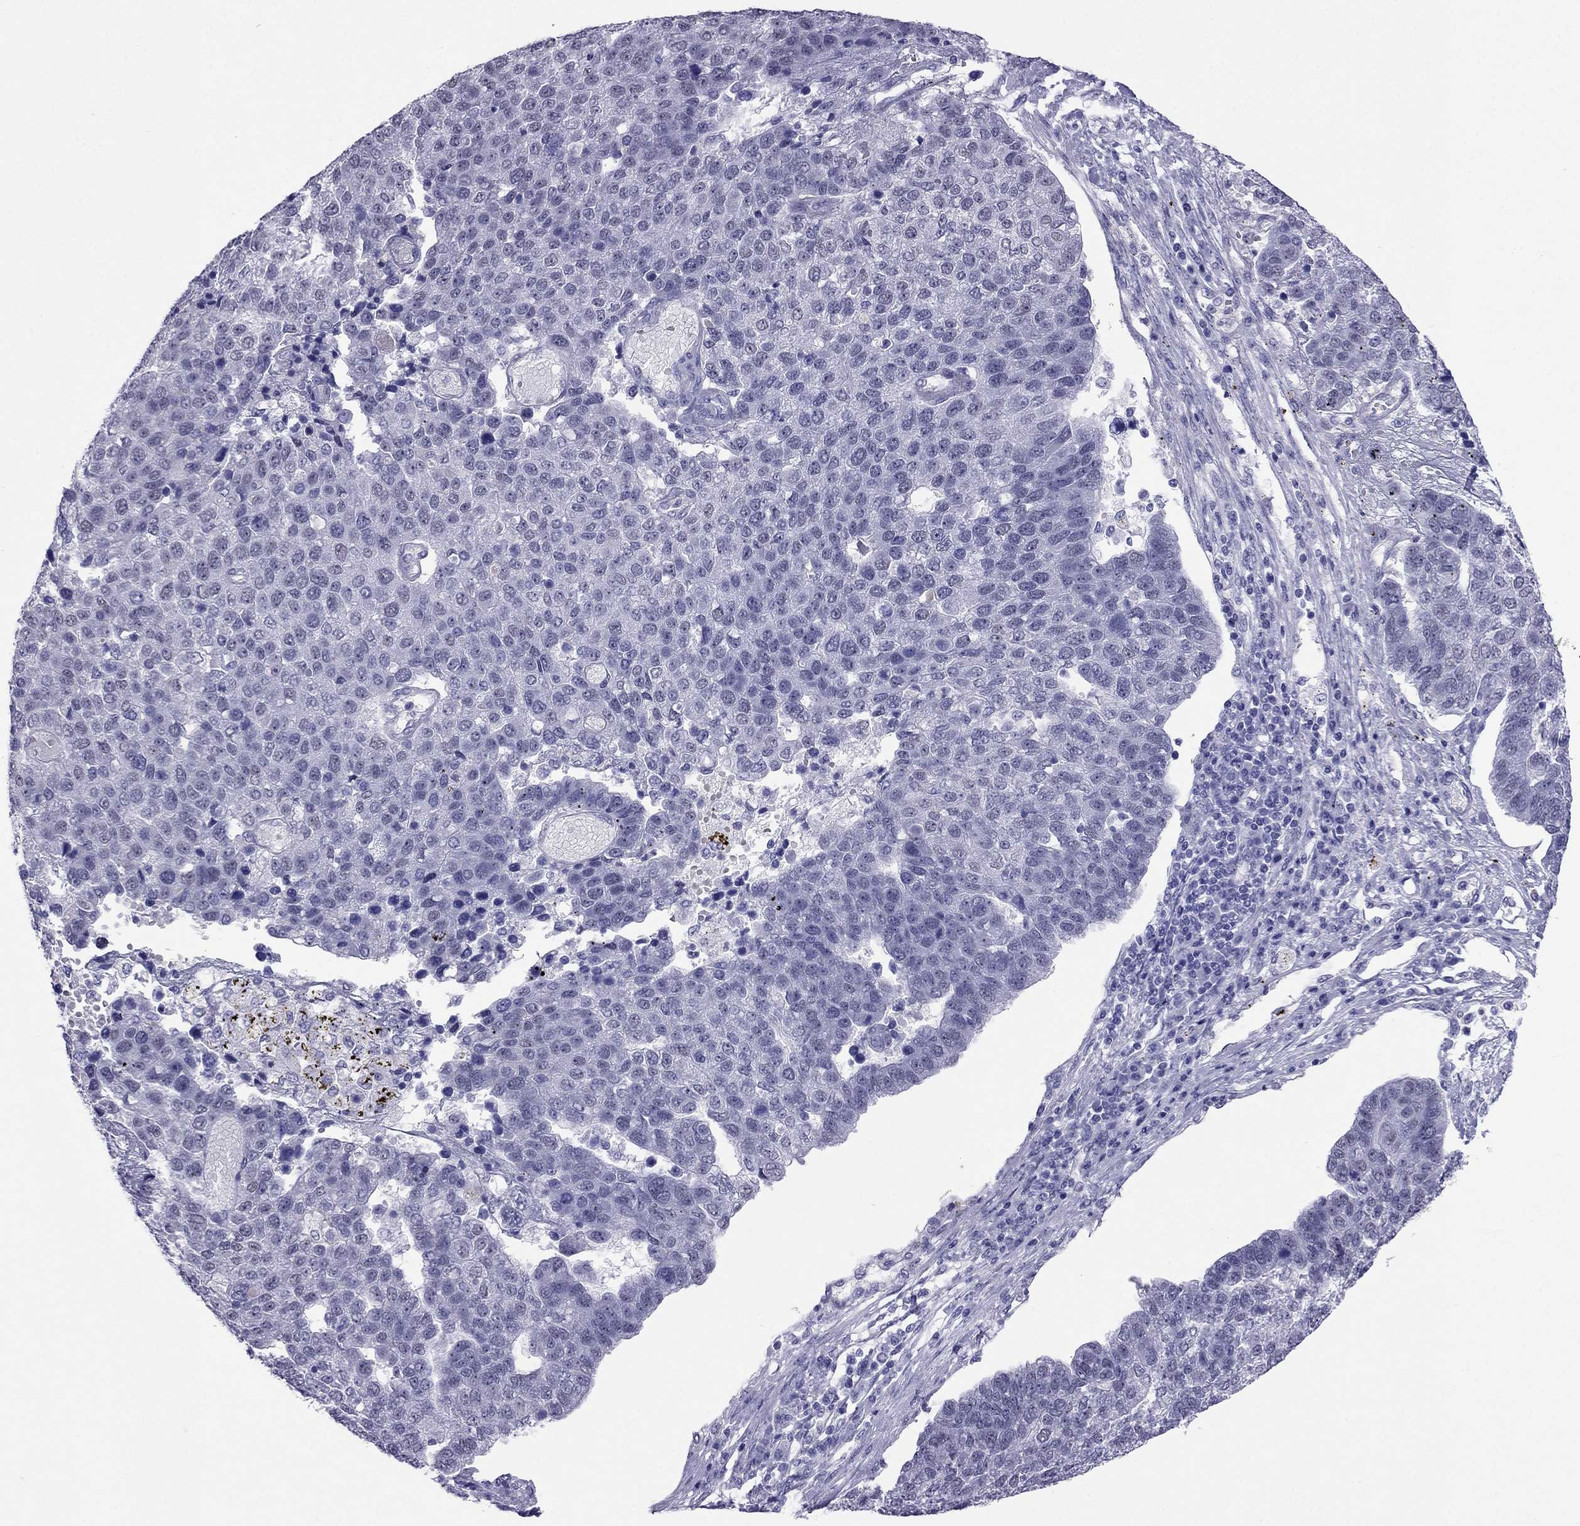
{"staining": {"intensity": "negative", "quantity": "none", "location": "none"}, "tissue": "pancreatic cancer", "cell_type": "Tumor cells", "image_type": "cancer", "snomed": [{"axis": "morphology", "description": "Adenocarcinoma, NOS"}, {"axis": "topography", "description": "Pancreas"}], "caption": "Immunohistochemistry of human adenocarcinoma (pancreatic) displays no staining in tumor cells.", "gene": "CROCC2", "patient": {"sex": "female", "age": 61}}